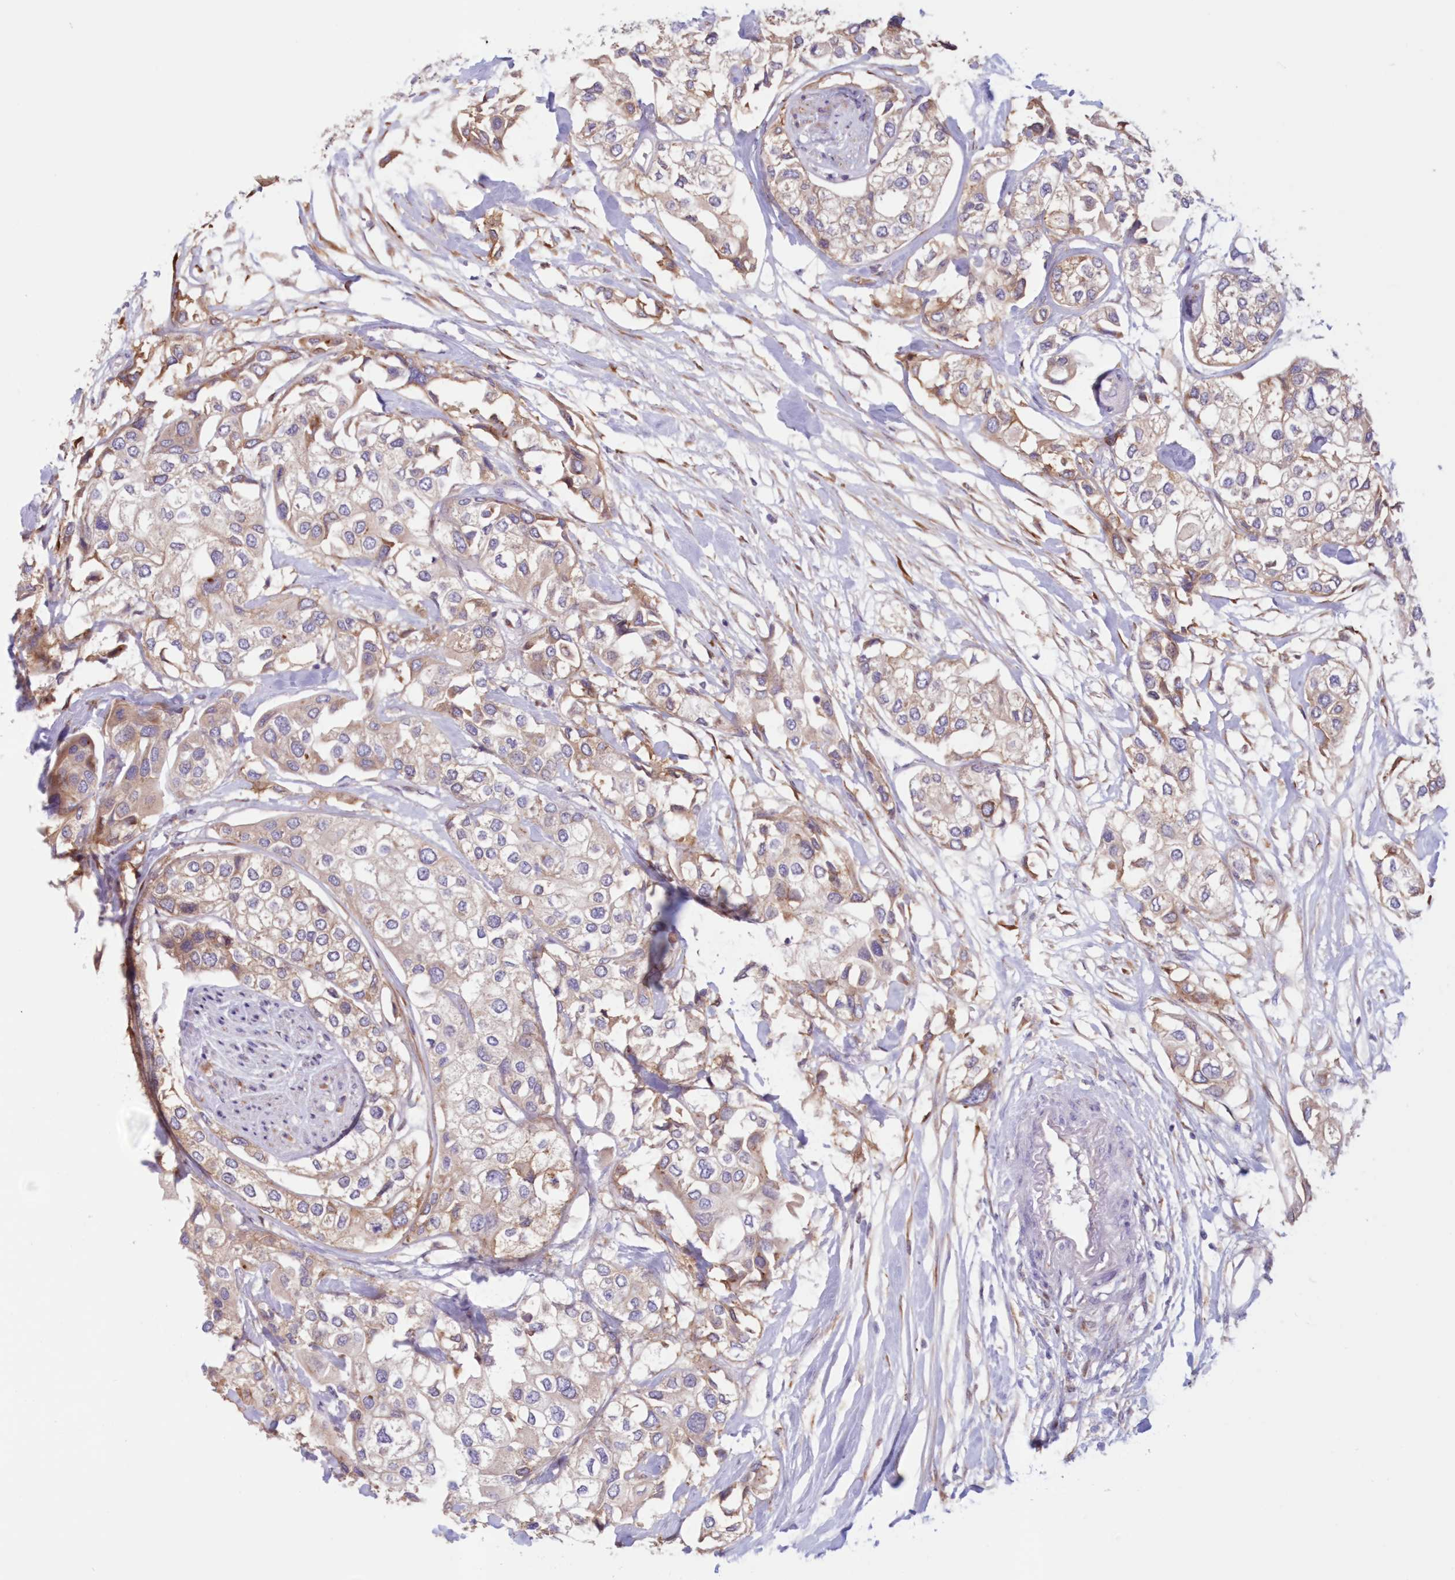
{"staining": {"intensity": "moderate", "quantity": "<25%", "location": "cytoplasmic/membranous"}, "tissue": "urothelial cancer", "cell_type": "Tumor cells", "image_type": "cancer", "snomed": [{"axis": "morphology", "description": "Urothelial carcinoma, High grade"}, {"axis": "topography", "description": "Urinary bladder"}], "caption": "DAB immunohistochemical staining of human urothelial carcinoma (high-grade) reveals moderate cytoplasmic/membranous protein expression in about <25% of tumor cells. The staining was performed using DAB to visualize the protein expression in brown, while the nuclei were stained in blue with hematoxylin (Magnification: 20x).", "gene": "PCYOX1L", "patient": {"sex": "male", "age": 64}}